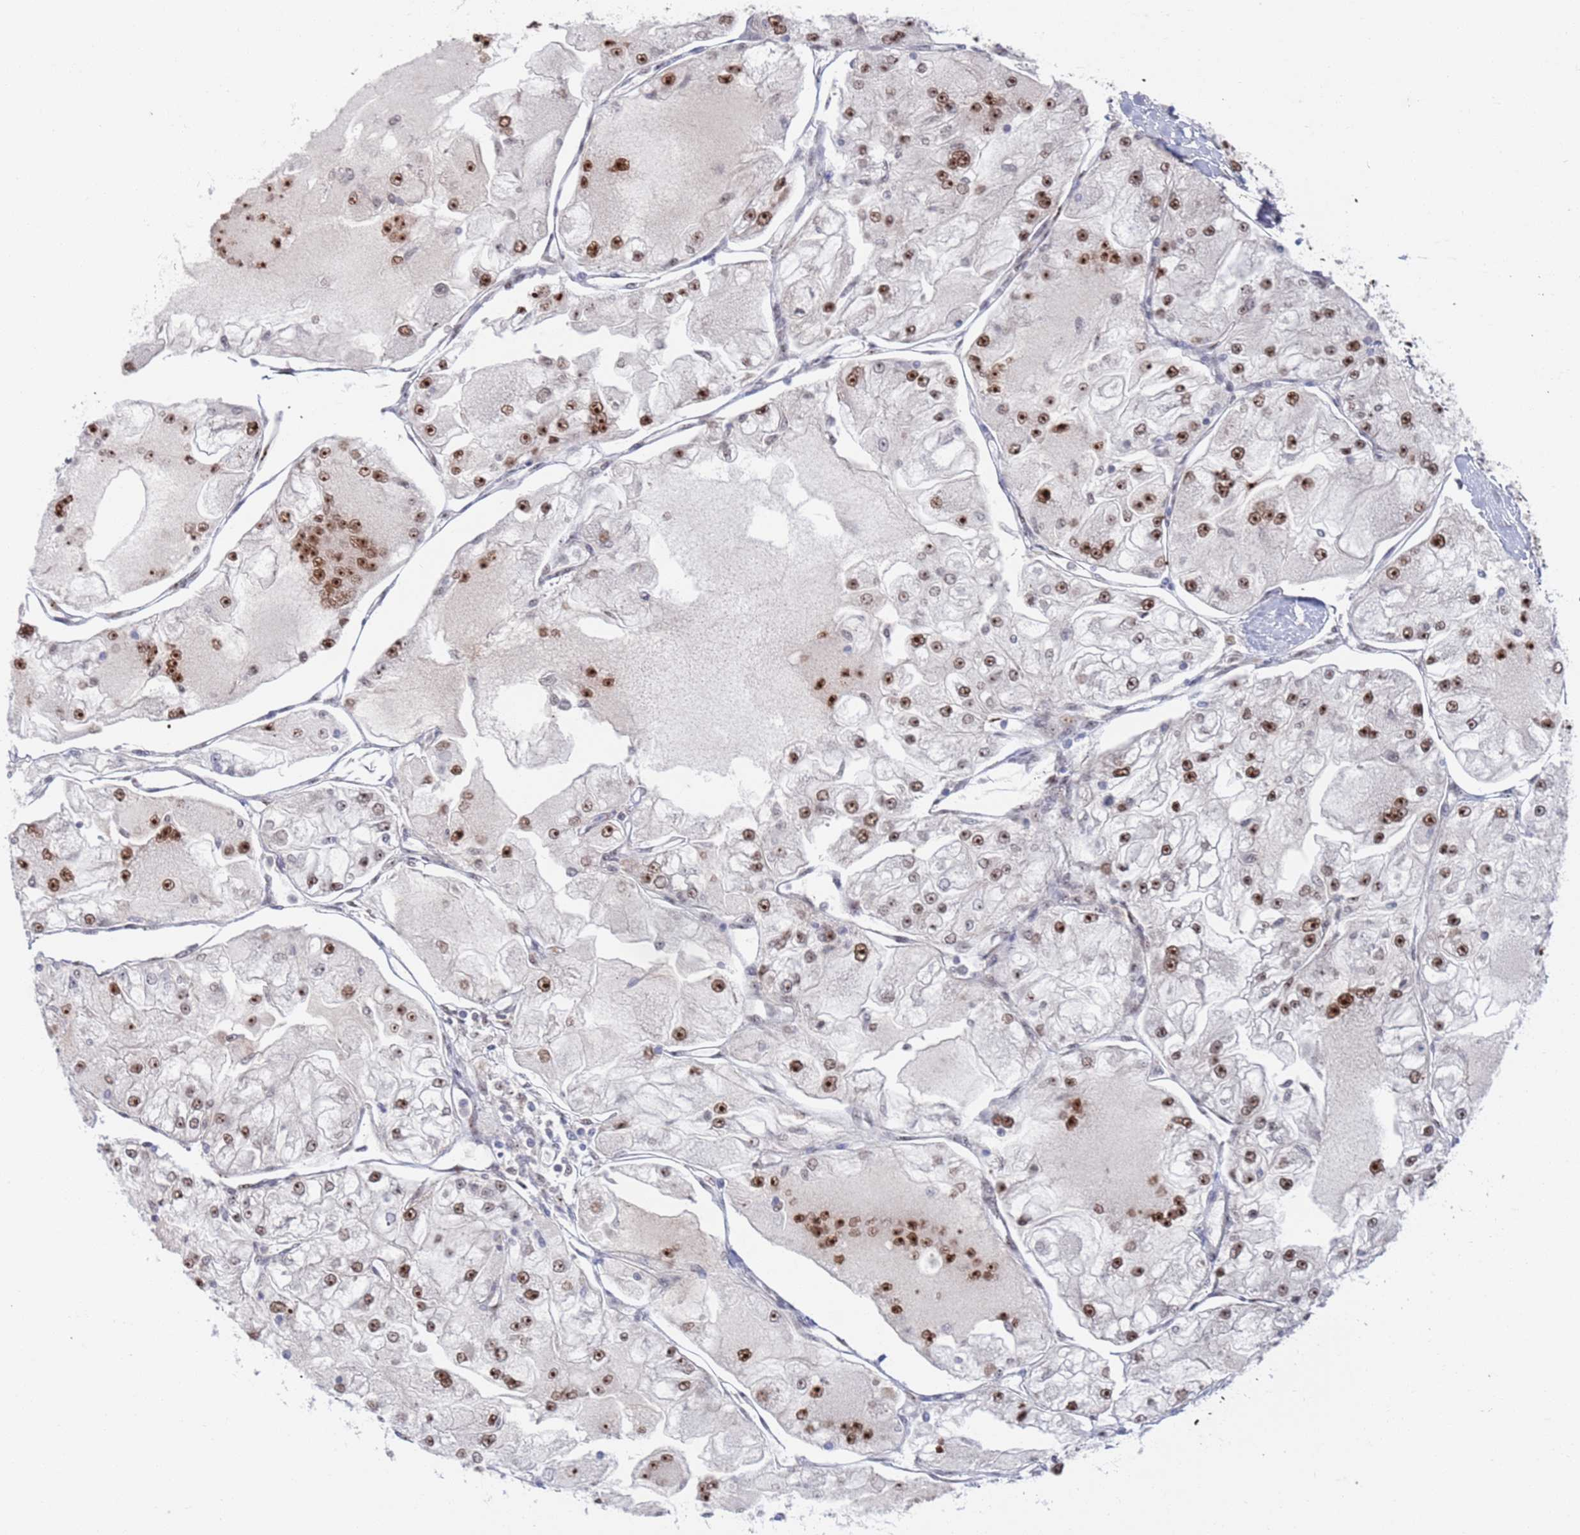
{"staining": {"intensity": "moderate", "quantity": ">75%", "location": "nuclear"}, "tissue": "renal cancer", "cell_type": "Tumor cells", "image_type": "cancer", "snomed": [{"axis": "morphology", "description": "Adenocarcinoma, NOS"}, {"axis": "topography", "description": "Kidney"}], "caption": "Tumor cells reveal medium levels of moderate nuclear positivity in approximately >75% of cells in adenocarcinoma (renal).", "gene": "RPP25", "patient": {"sex": "female", "age": 72}}